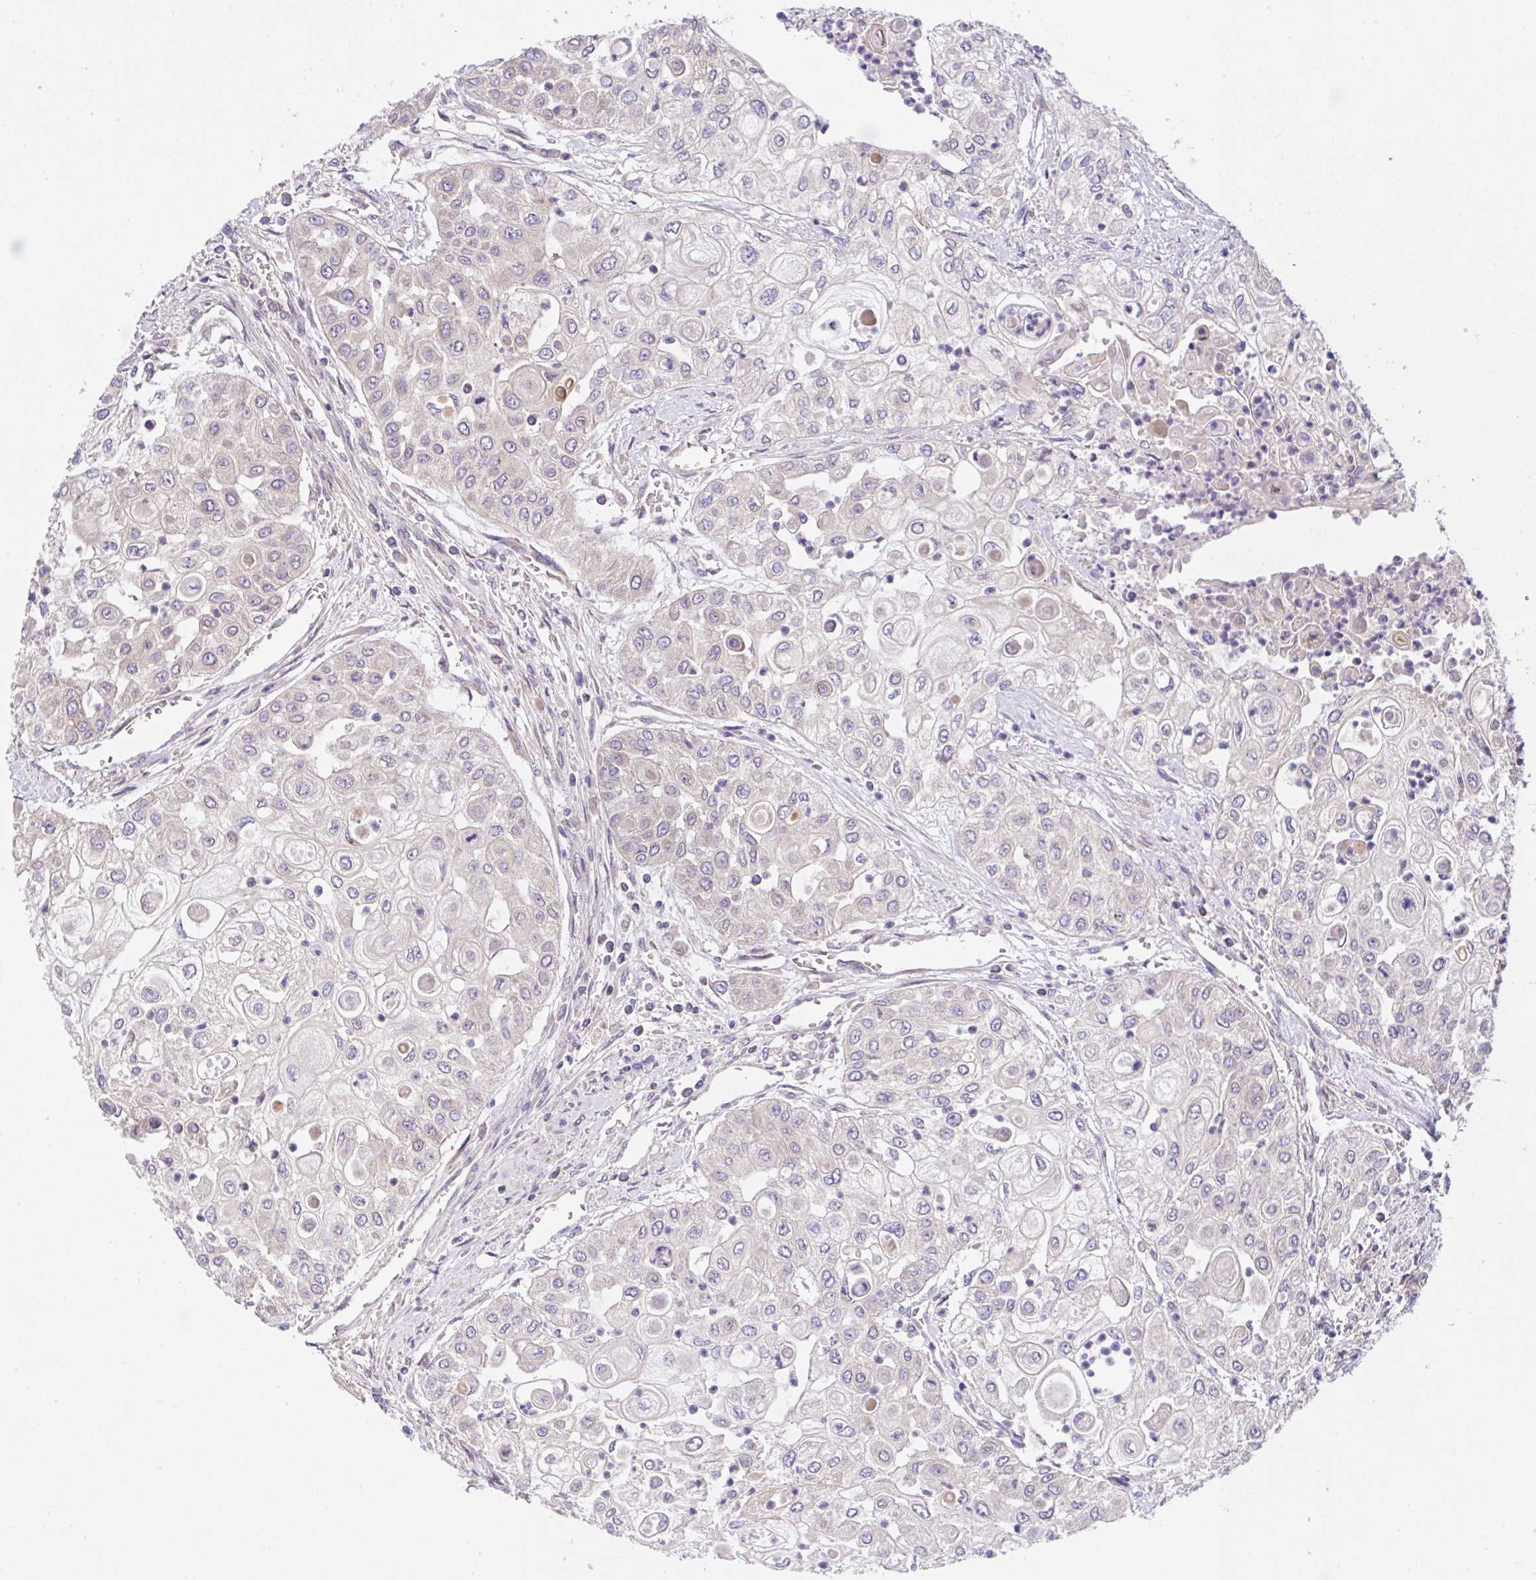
{"staining": {"intensity": "negative", "quantity": "none", "location": "none"}, "tissue": "urothelial cancer", "cell_type": "Tumor cells", "image_type": "cancer", "snomed": [{"axis": "morphology", "description": "Urothelial carcinoma, High grade"}, {"axis": "topography", "description": "Urinary bladder"}], "caption": "Tumor cells show no significant staining in high-grade urothelial carcinoma. (Stains: DAB IHC with hematoxylin counter stain, Microscopy: brightfield microscopy at high magnification).", "gene": "UBE4A", "patient": {"sex": "female", "age": 79}}